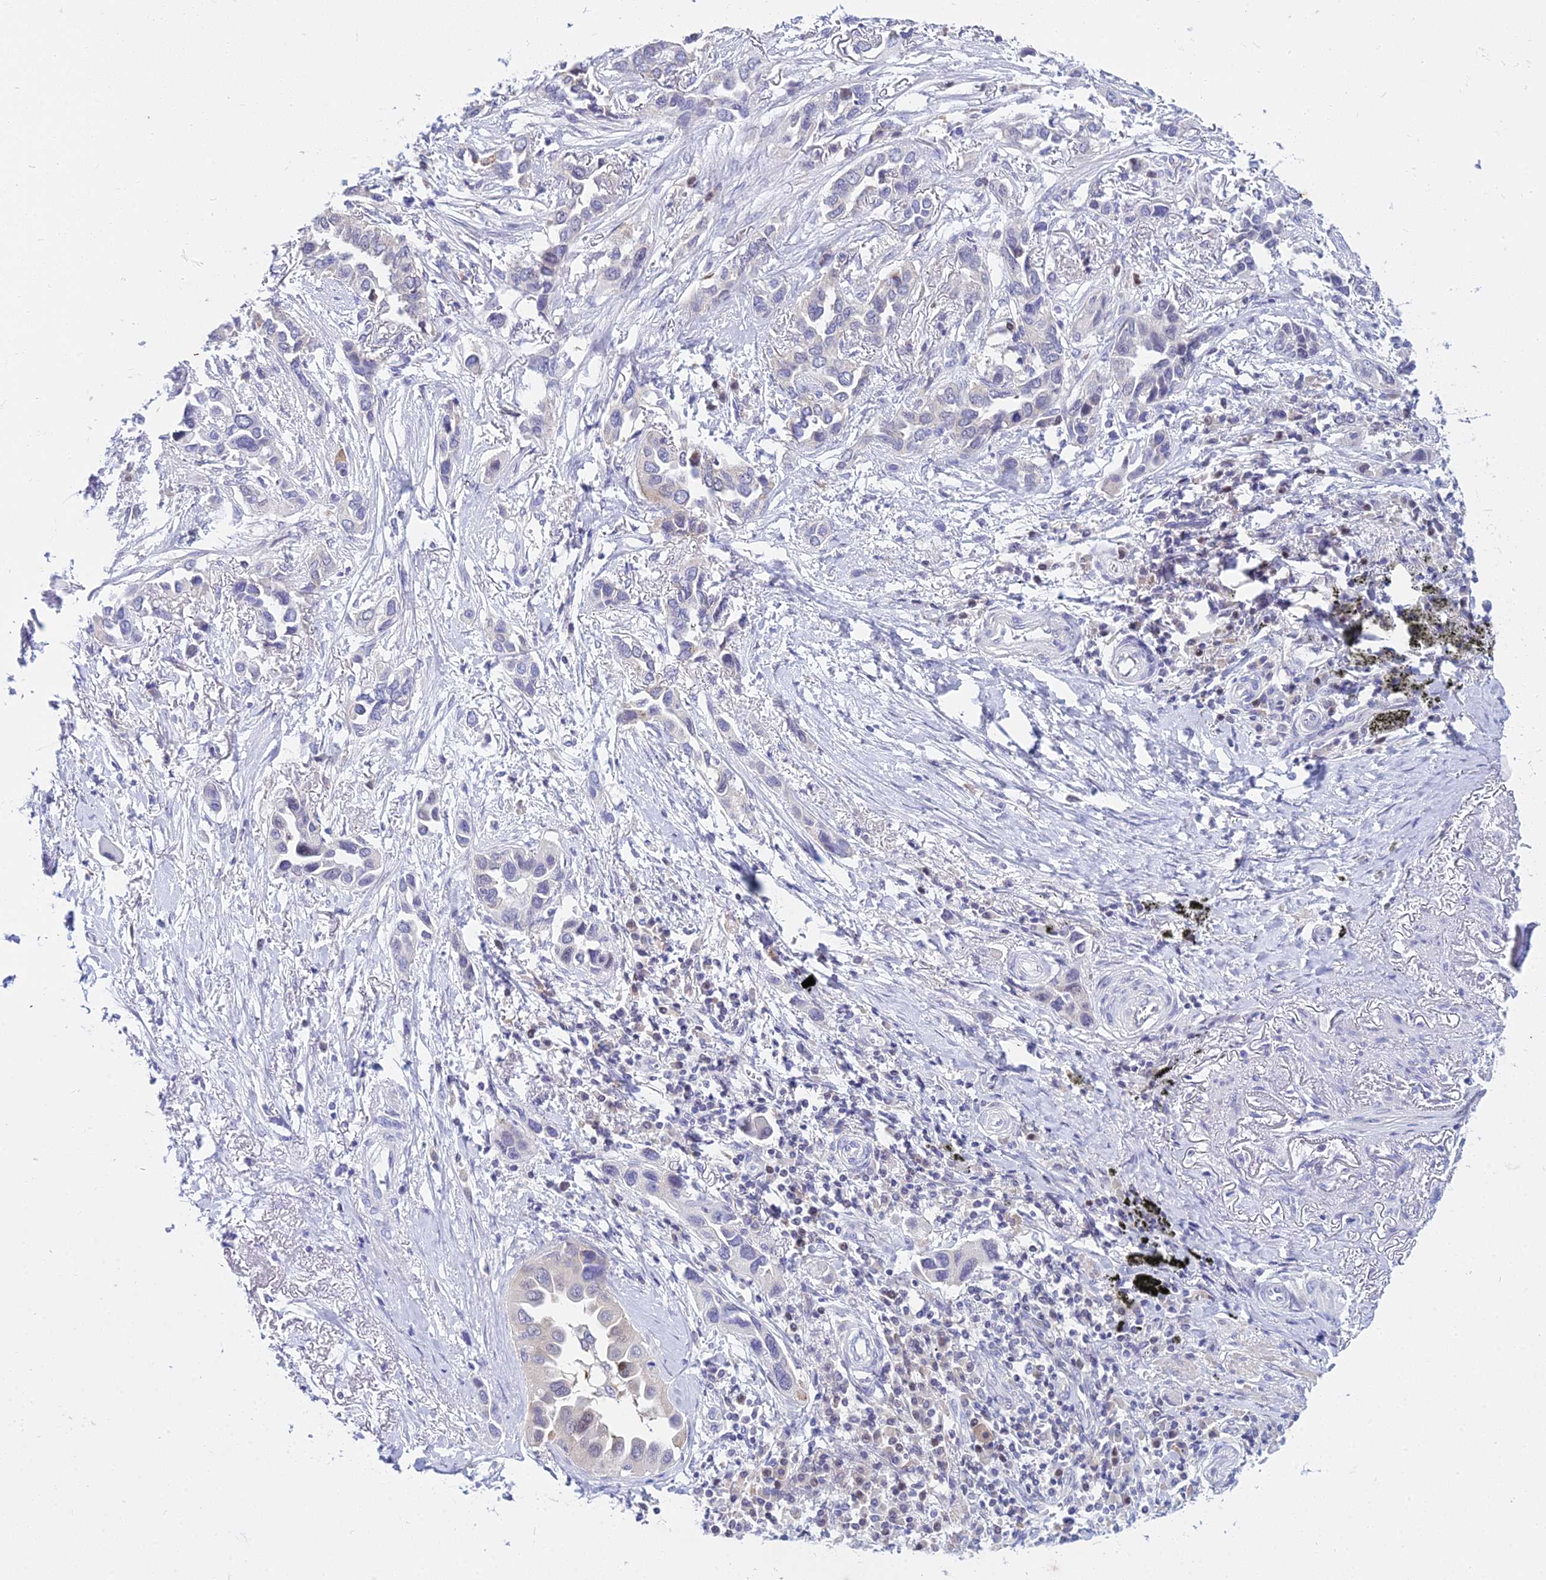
{"staining": {"intensity": "negative", "quantity": "none", "location": "none"}, "tissue": "lung cancer", "cell_type": "Tumor cells", "image_type": "cancer", "snomed": [{"axis": "morphology", "description": "Adenocarcinoma, NOS"}, {"axis": "topography", "description": "Lung"}], "caption": "Immunohistochemical staining of lung cancer reveals no significant expression in tumor cells.", "gene": "ZMIZ1", "patient": {"sex": "female", "age": 76}}